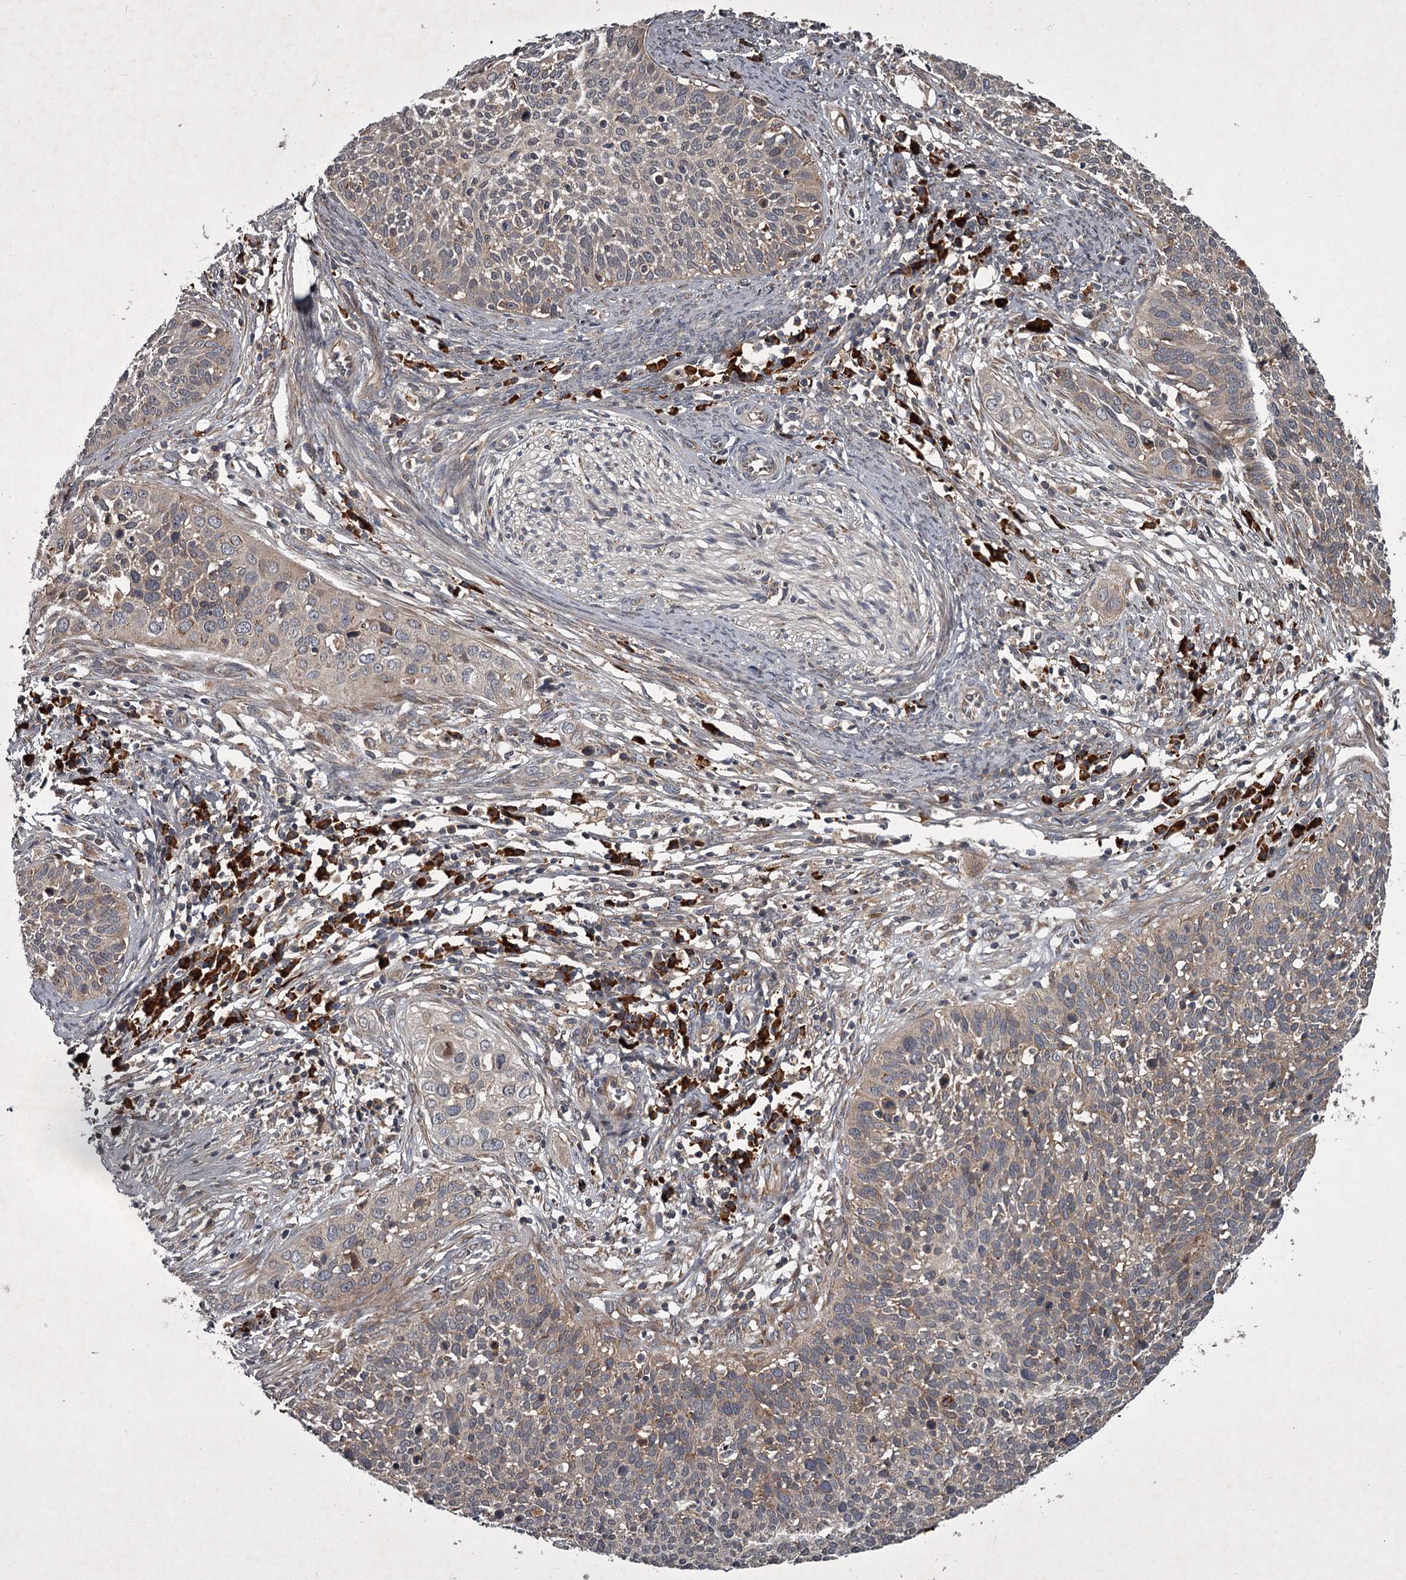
{"staining": {"intensity": "weak", "quantity": "25%-75%", "location": "cytoplasmic/membranous"}, "tissue": "cervical cancer", "cell_type": "Tumor cells", "image_type": "cancer", "snomed": [{"axis": "morphology", "description": "Squamous cell carcinoma, NOS"}, {"axis": "topography", "description": "Cervix"}], "caption": "This is an image of immunohistochemistry staining of cervical cancer, which shows weak positivity in the cytoplasmic/membranous of tumor cells.", "gene": "UNC93B1", "patient": {"sex": "female", "age": 34}}